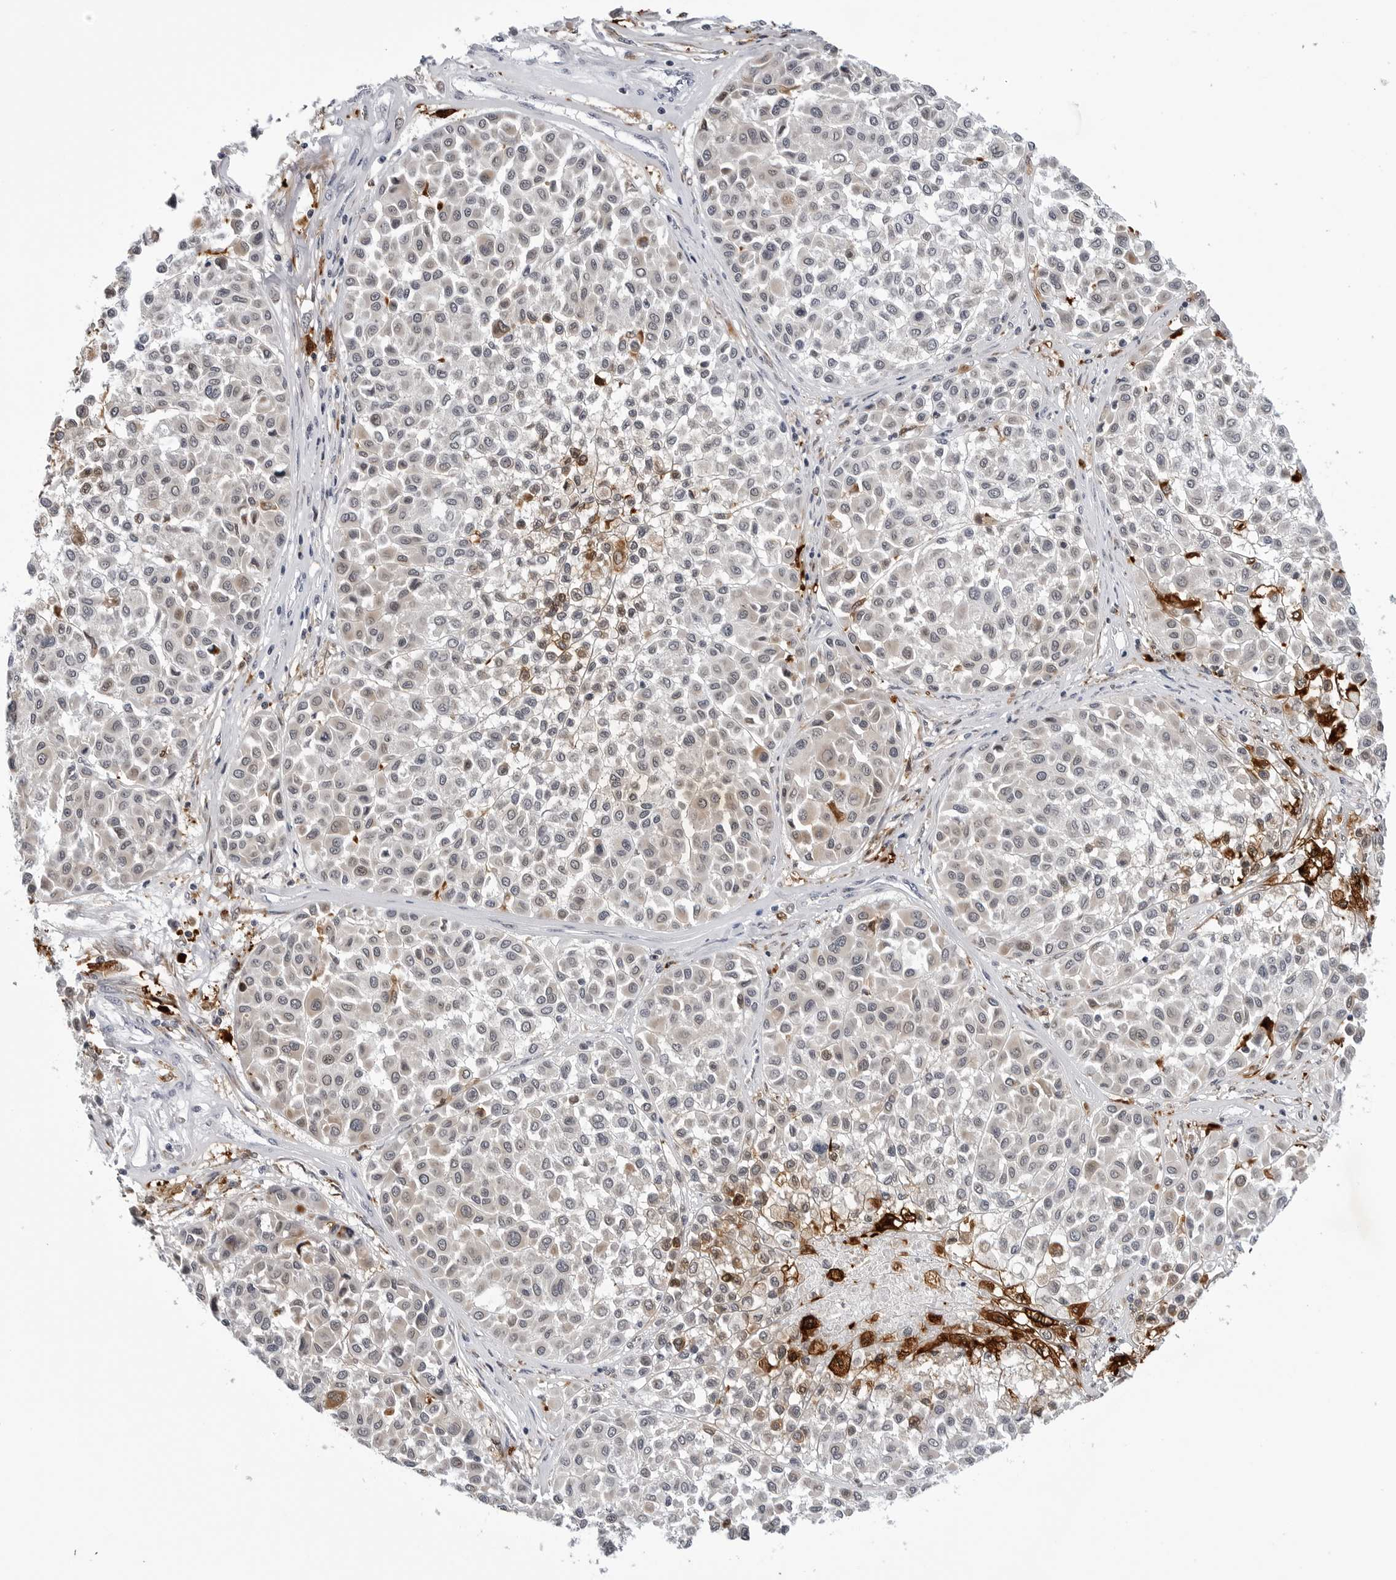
{"staining": {"intensity": "negative", "quantity": "none", "location": "none"}, "tissue": "melanoma", "cell_type": "Tumor cells", "image_type": "cancer", "snomed": [{"axis": "morphology", "description": "Malignant melanoma, Metastatic site"}, {"axis": "topography", "description": "Soft tissue"}], "caption": "Tumor cells show no significant expression in malignant melanoma (metastatic site).", "gene": "CDK20", "patient": {"sex": "male", "age": 41}}